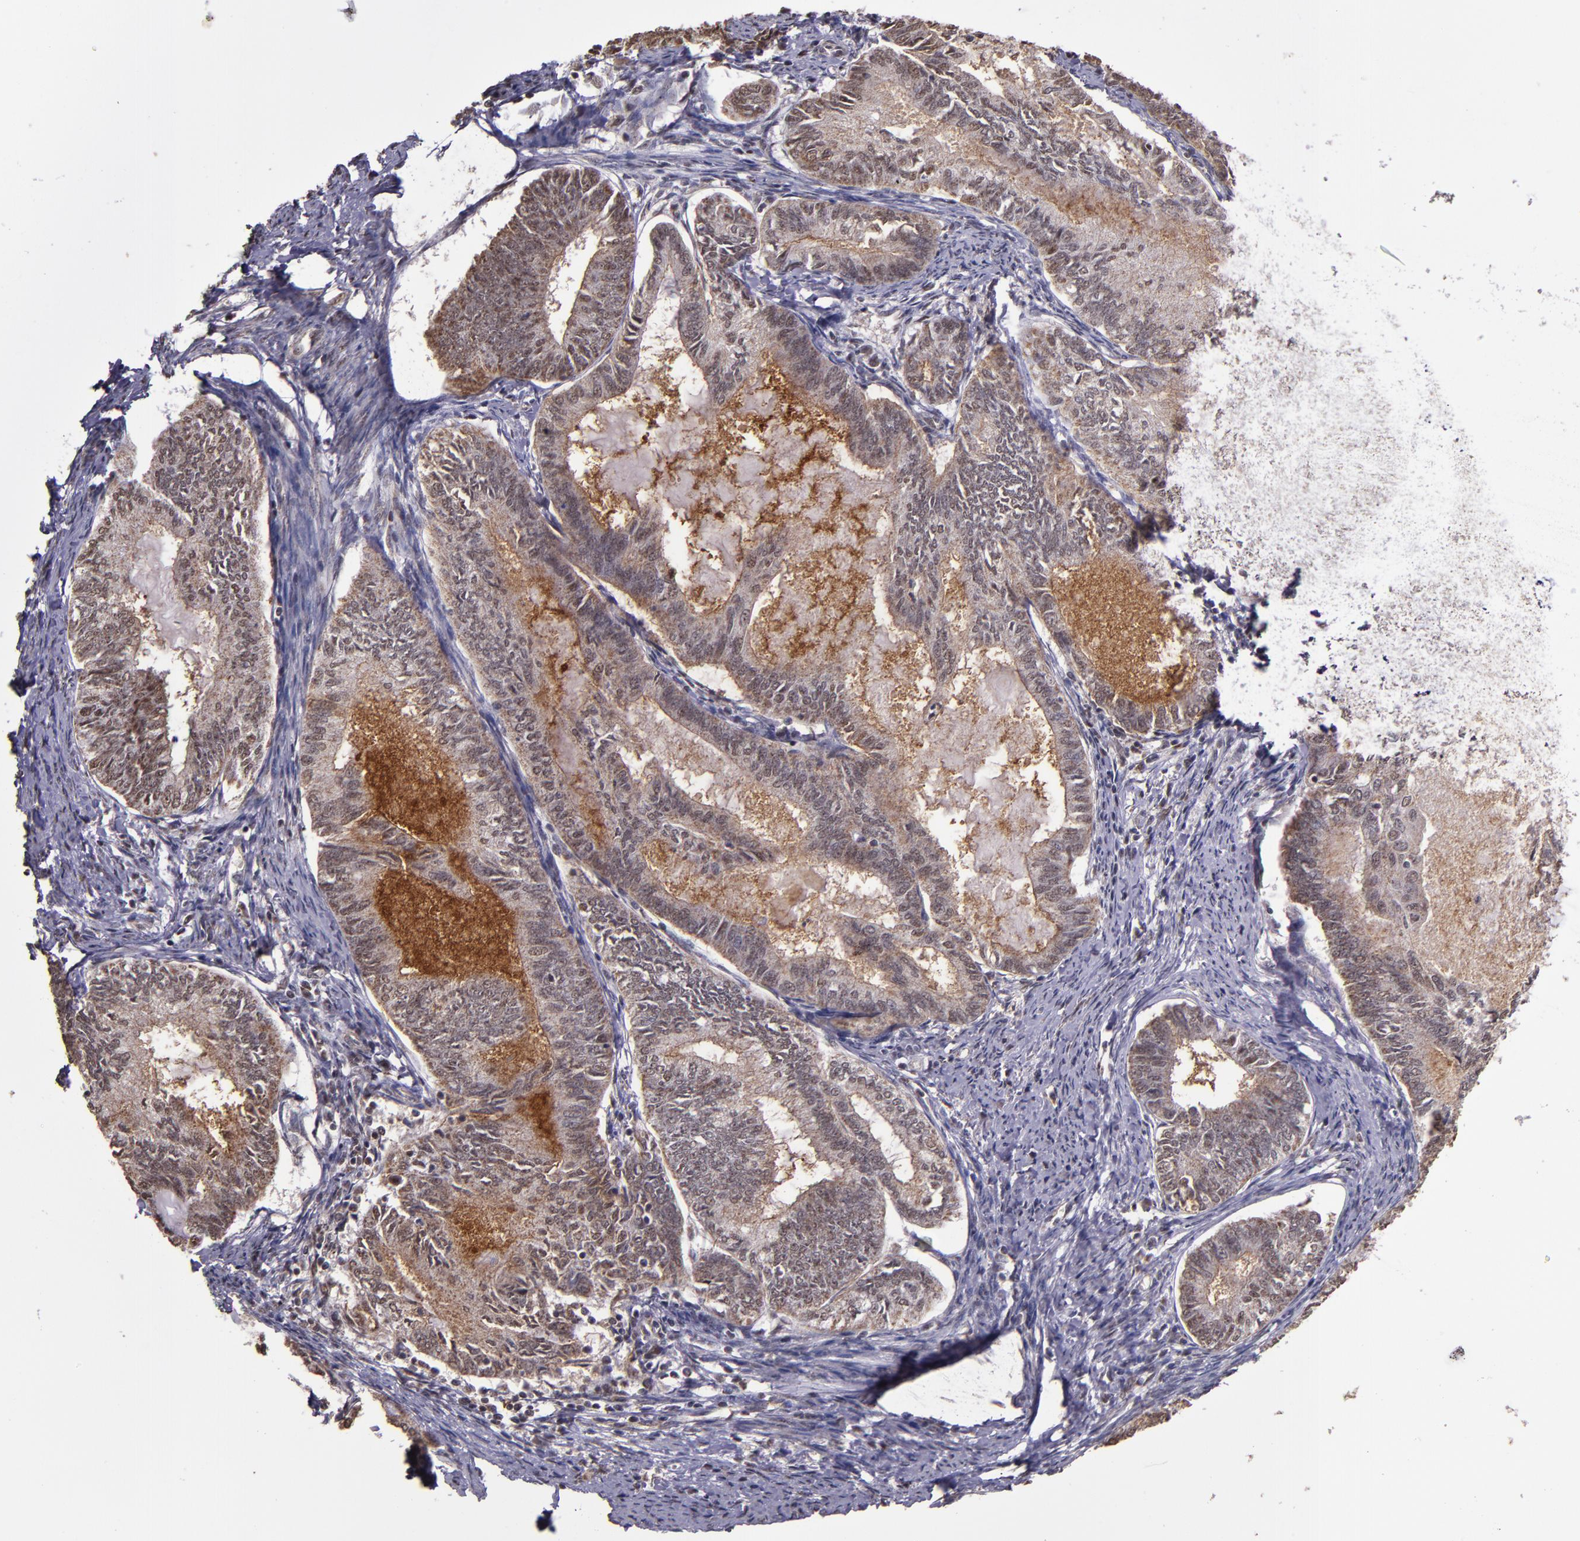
{"staining": {"intensity": "moderate", "quantity": ">75%", "location": "cytoplasmic/membranous,nuclear"}, "tissue": "endometrial cancer", "cell_type": "Tumor cells", "image_type": "cancer", "snomed": [{"axis": "morphology", "description": "Adenocarcinoma, NOS"}, {"axis": "topography", "description": "Endometrium"}], "caption": "There is medium levels of moderate cytoplasmic/membranous and nuclear positivity in tumor cells of adenocarcinoma (endometrial), as demonstrated by immunohistochemical staining (brown color).", "gene": "CECR2", "patient": {"sex": "female", "age": 86}}